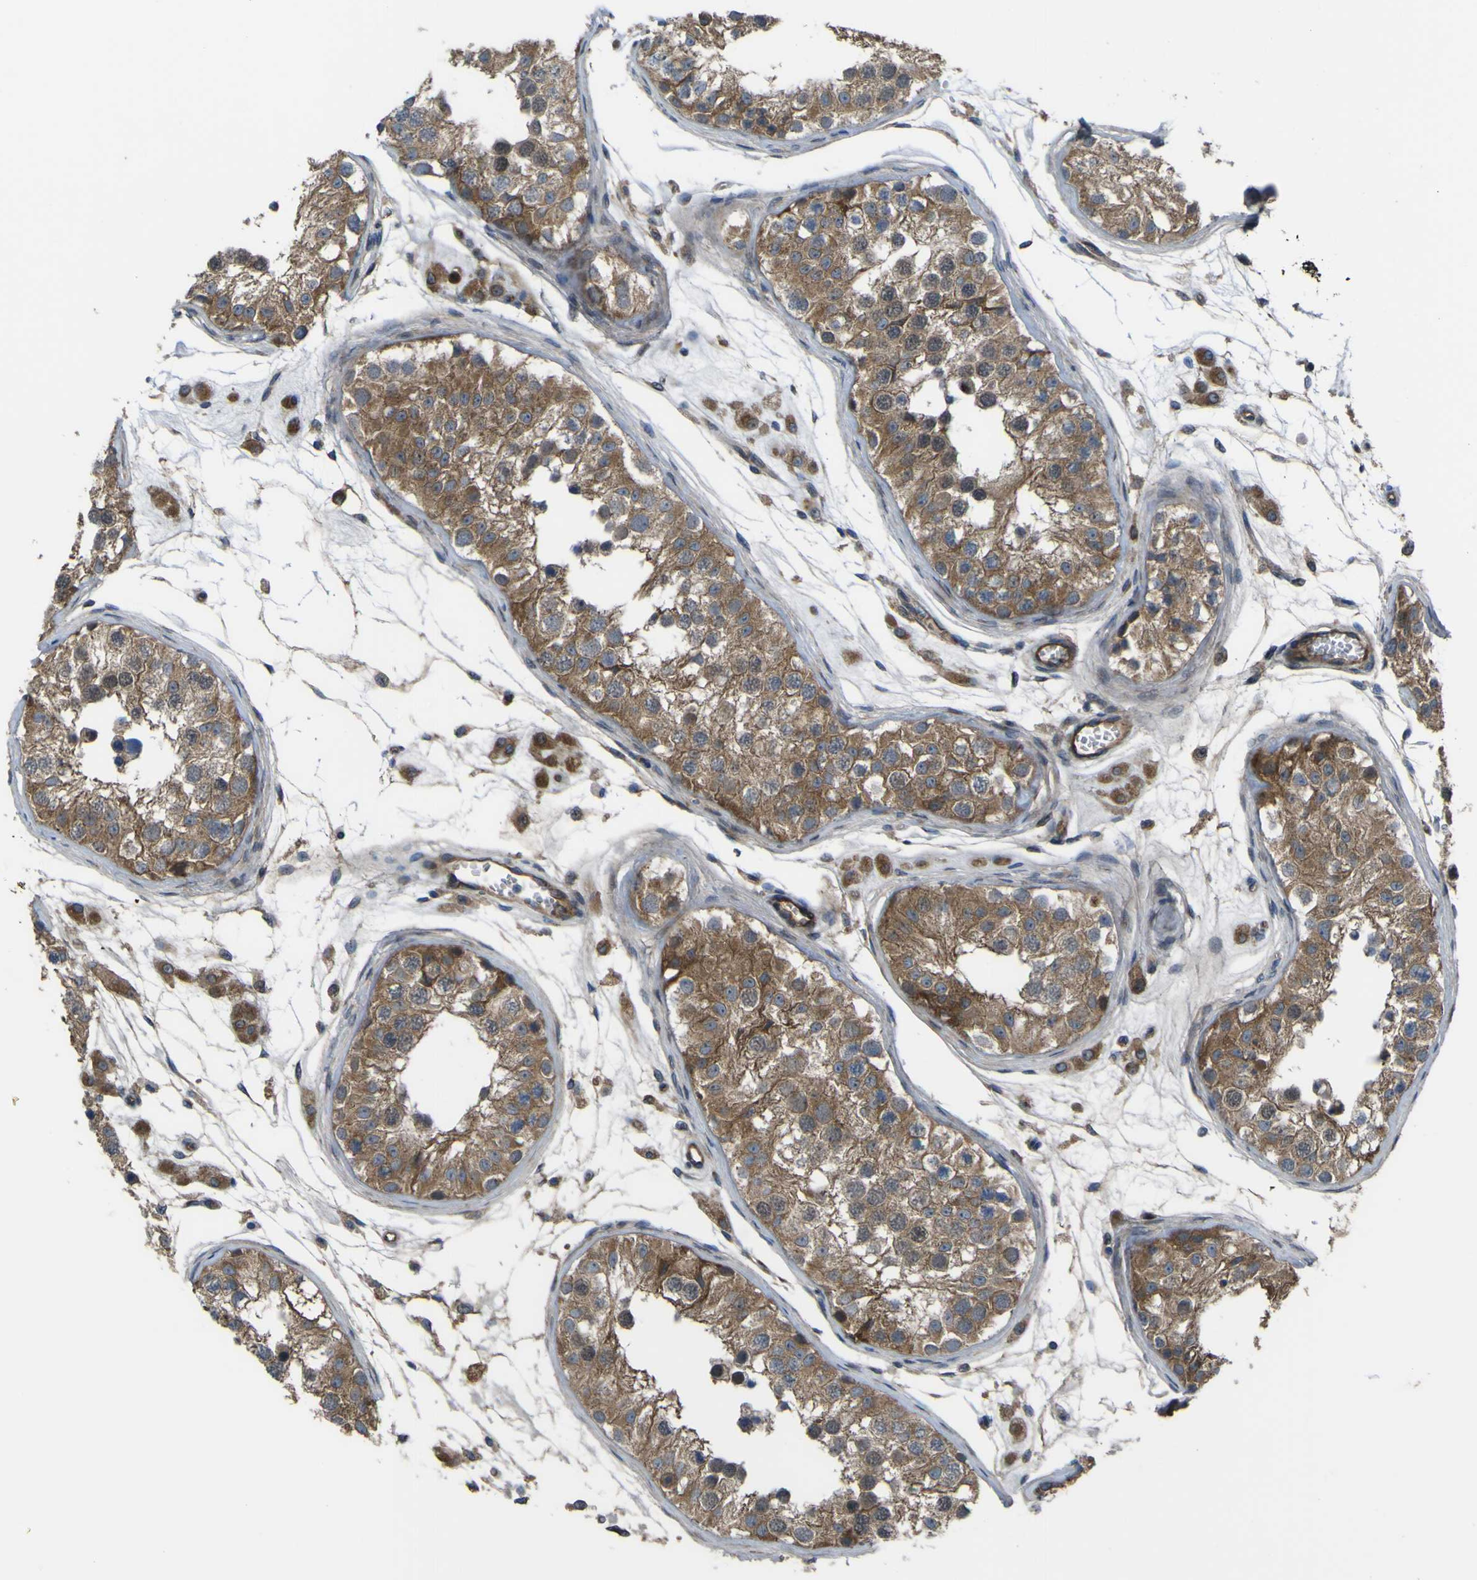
{"staining": {"intensity": "moderate", "quantity": ">75%", "location": "cytoplasmic/membranous"}, "tissue": "testis", "cell_type": "Cells in seminiferous ducts", "image_type": "normal", "snomed": [{"axis": "morphology", "description": "Normal tissue, NOS"}, {"axis": "morphology", "description": "Adenocarcinoma, metastatic, NOS"}, {"axis": "topography", "description": "Testis"}], "caption": "Moderate cytoplasmic/membranous positivity for a protein is appreciated in about >75% of cells in seminiferous ducts of normal testis using IHC.", "gene": "FBXO30", "patient": {"sex": "male", "age": 26}}